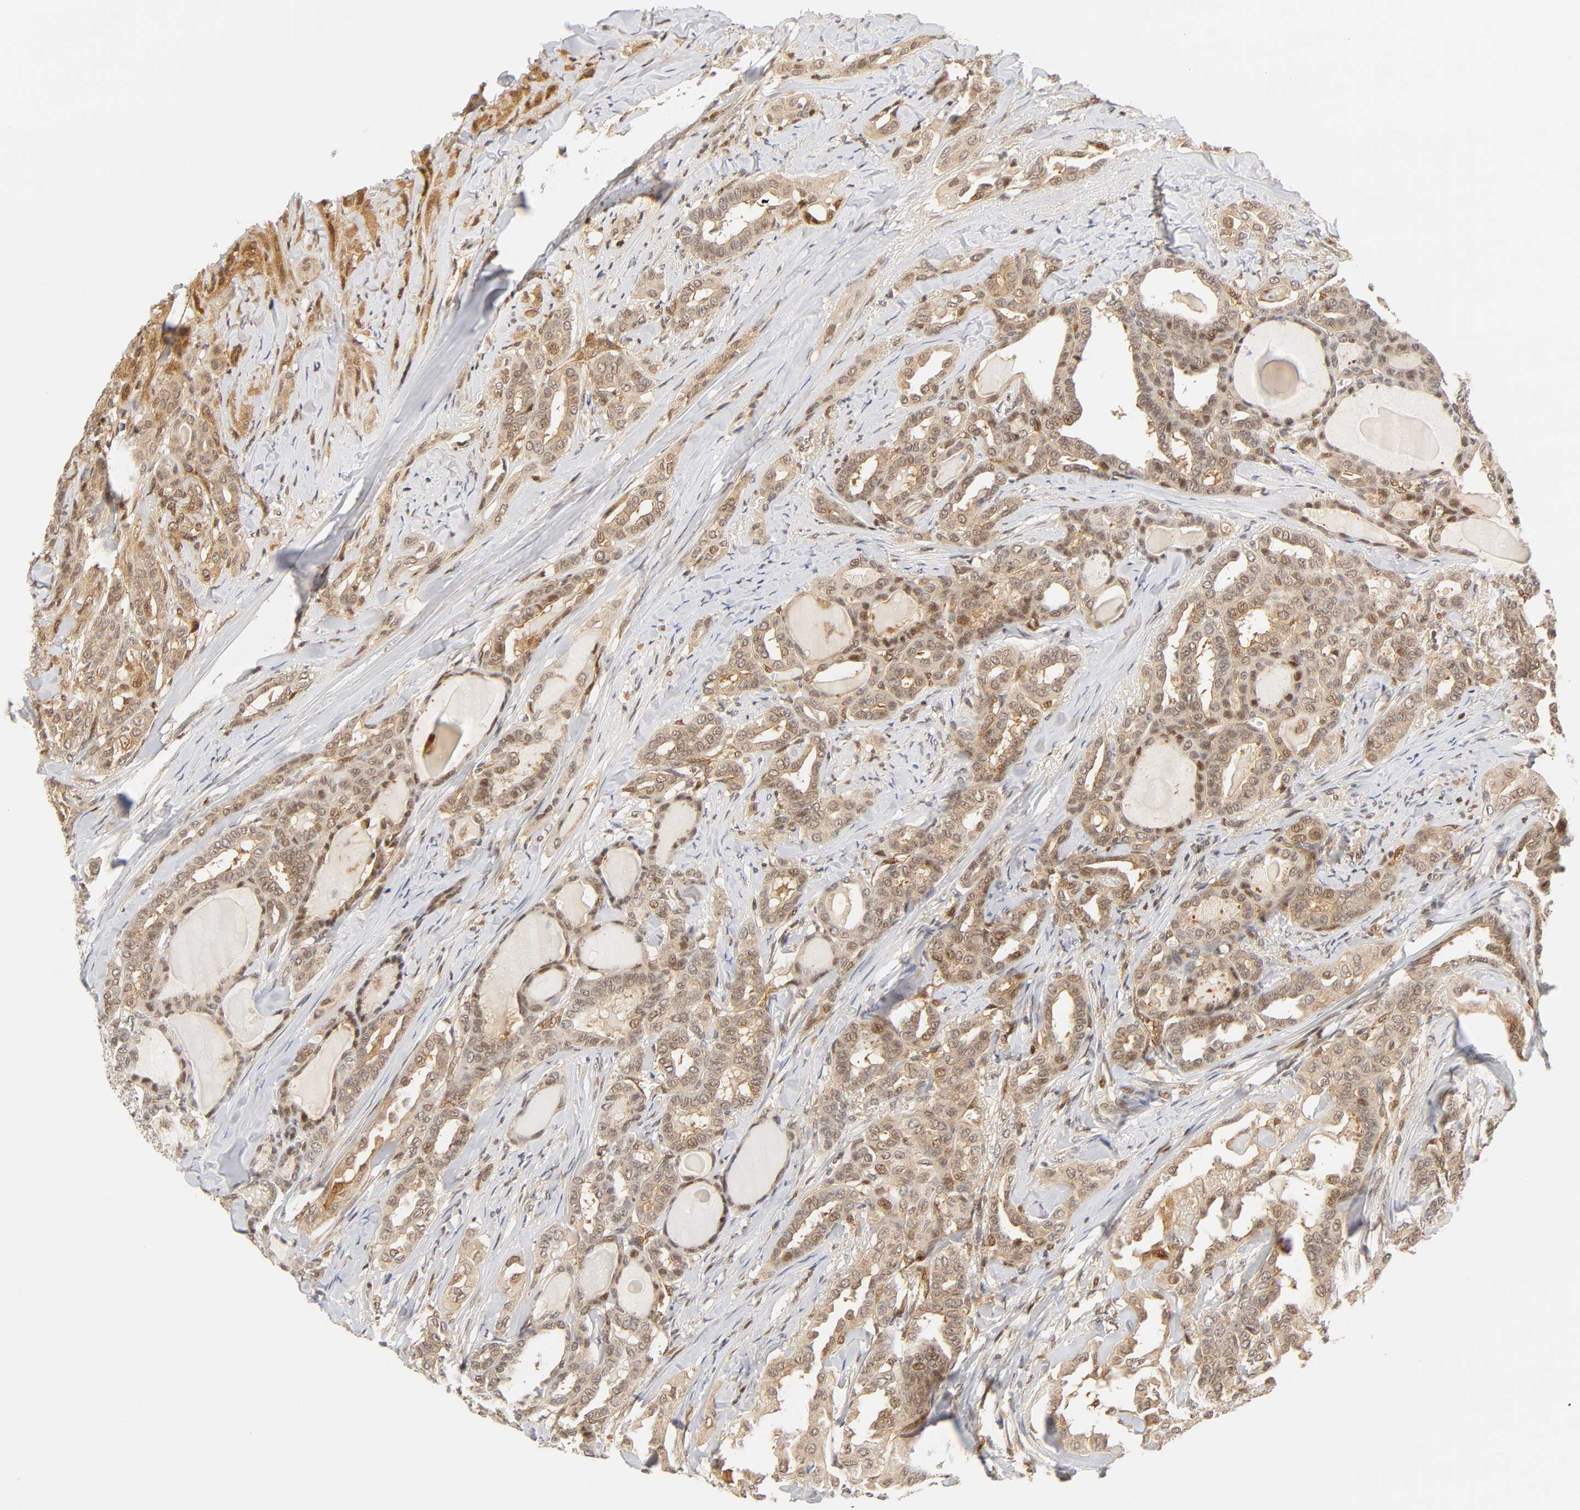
{"staining": {"intensity": "moderate", "quantity": ">75%", "location": "cytoplasmic/membranous,nuclear"}, "tissue": "thyroid cancer", "cell_type": "Tumor cells", "image_type": "cancer", "snomed": [{"axis": "morphology", "description": "Carcinoma, NOS"}, {"axis": "topography", "description": "Thyroid gland"}], "caption": "Immunohistochemistry (IHC) histopathology image of neoplastic tissue: thyroid cancer (carcinoma) stained using IHC shows medium levels of moderate protein expression localized specifically in the cytoplasmic/membranous and nuclear of tumor cells, appearing as a cytoplasmic/membranous and nuclear brown color.", "gene": "CDC37", "patient": {"sex": "female", "age": 91}}